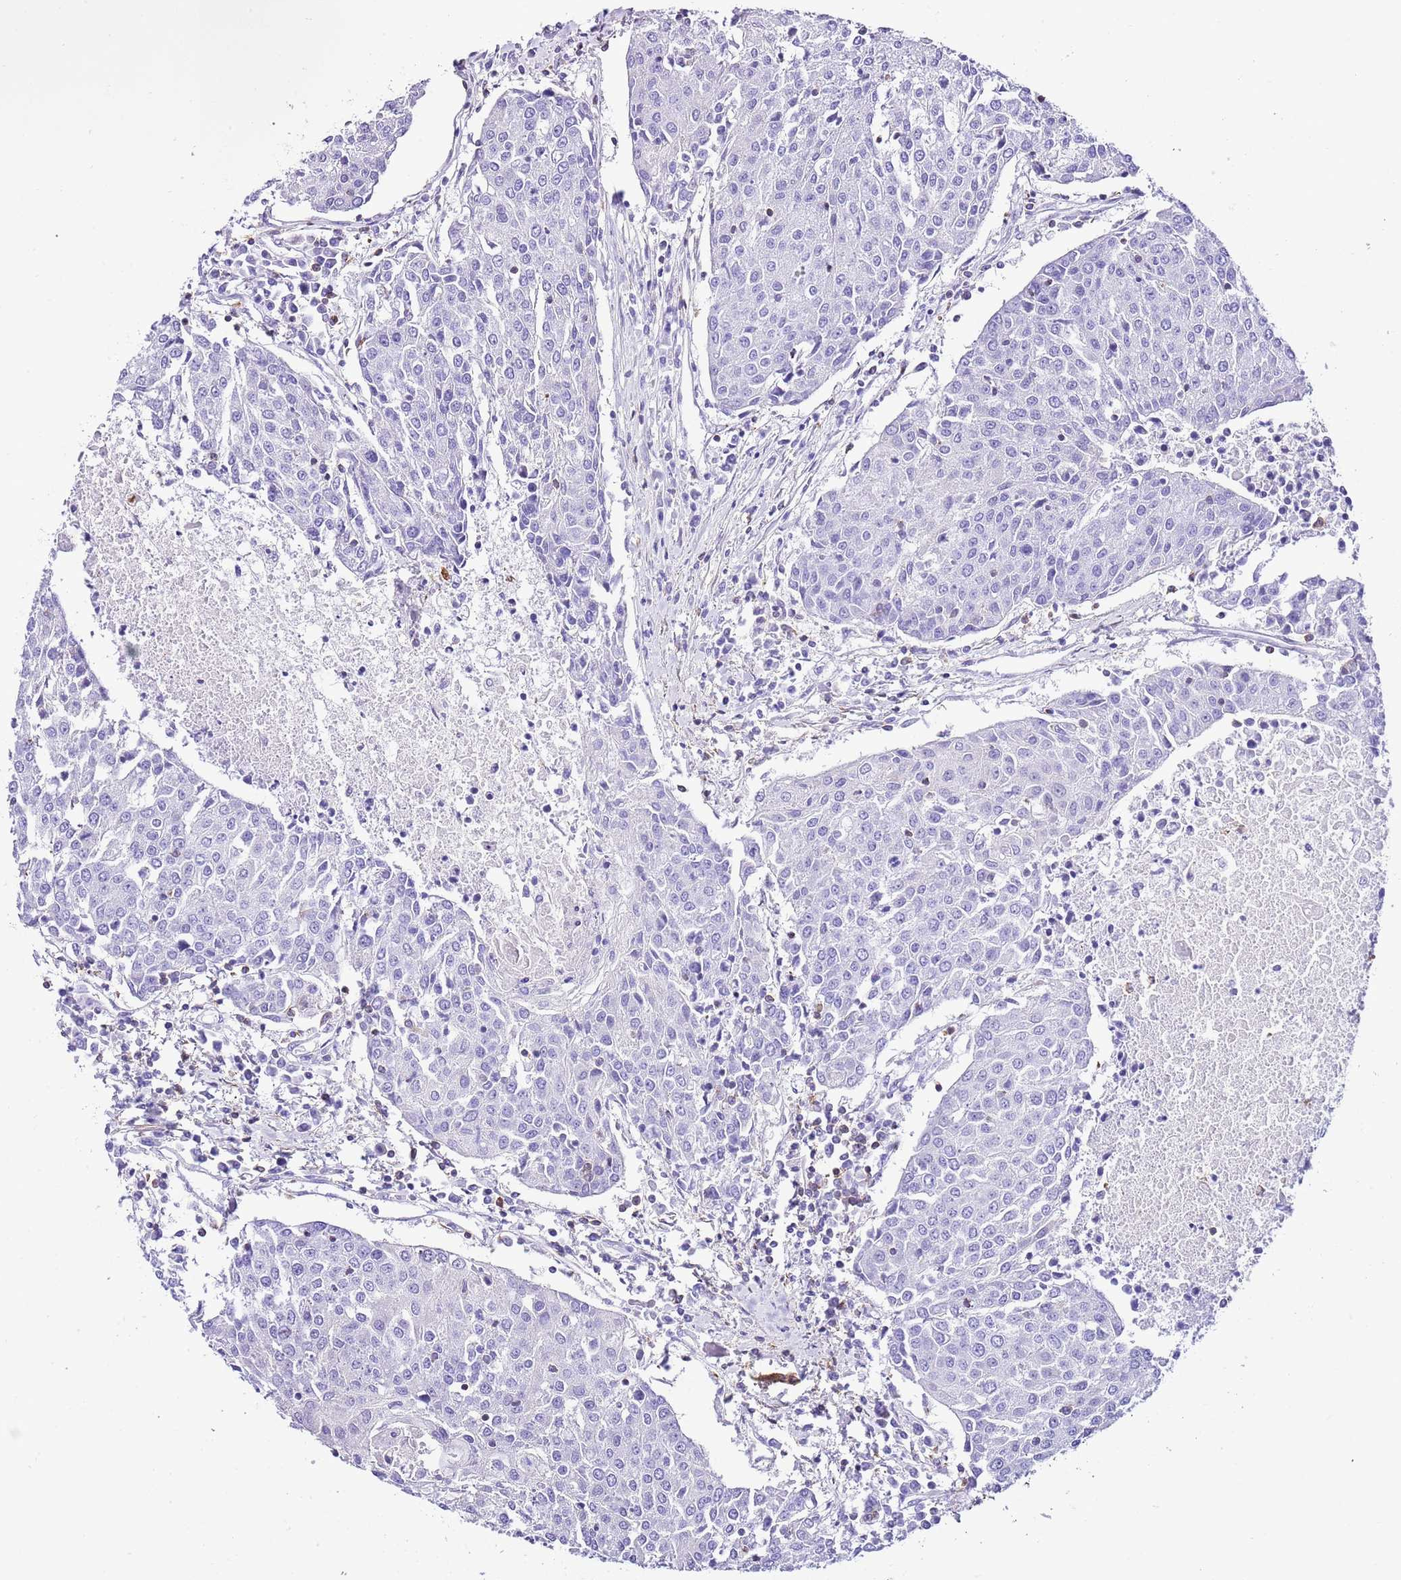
{"staining": {"intensity": "negative", "quantity": "none", "location": "none"}, "tissue": "urothelial cancer", "cell_type": "Tumor cells", "image_type": "cancer", "snomed": [{"axis": "morphology", "description": "Urothelial carcinoma, High grade"}, {"axis": "topography", "description": "Urinary bladder"}], "caption": "Micrograph shows no protein expression in tumor cells of high-grade urothelial carcinoma tissue.", "gene": "CNN2", "patient": {"sex": "female", "age": 85}}